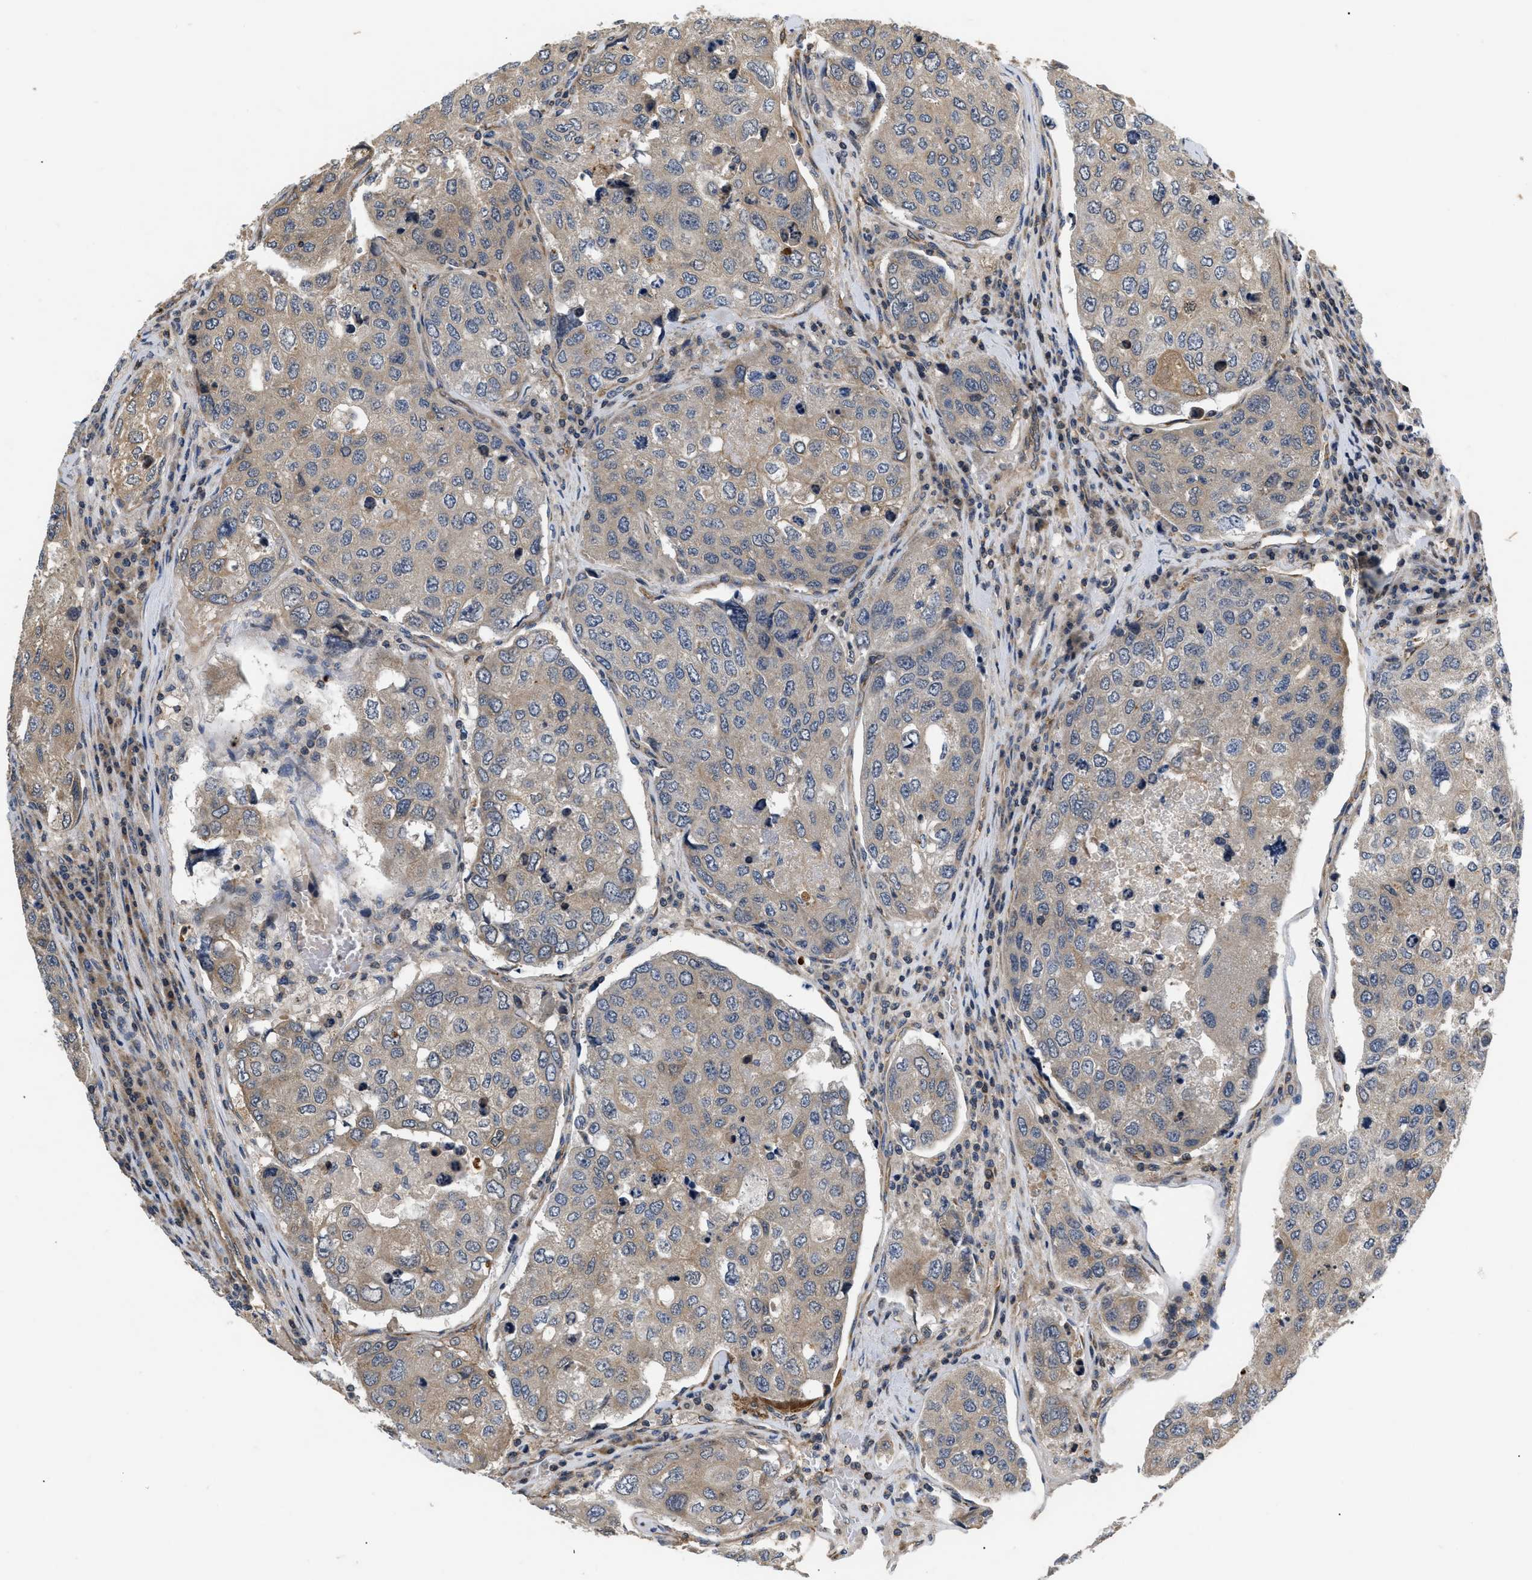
{"staining": {"intensity": "moderate", "quantity": "25%-75%", "location": "cytoplasmic/membranous"}, "tissue": "urothelial cancer", "cell_type": "Tumor cells", "image_type": "cancer", "snomed": [{"axis": "morphology", "description": "Urothelial carcinoma, High grade"}, {"axis": "topography", "description": "Lymph node"}, {"axis": "topography", "description": "Urinary bladder"}], "caption": "This photomicrograph displays high-grade urothelial carcinoma stained with immunohistochemistry (IHC) to label a protein in brown. The cytoplasmic/membranous of tumor cells show moderate positivity for the protein. Nuclei are counter-stained blue.", "gene": "HMGCR", "patient": {"sex": "male", "age": 51}}